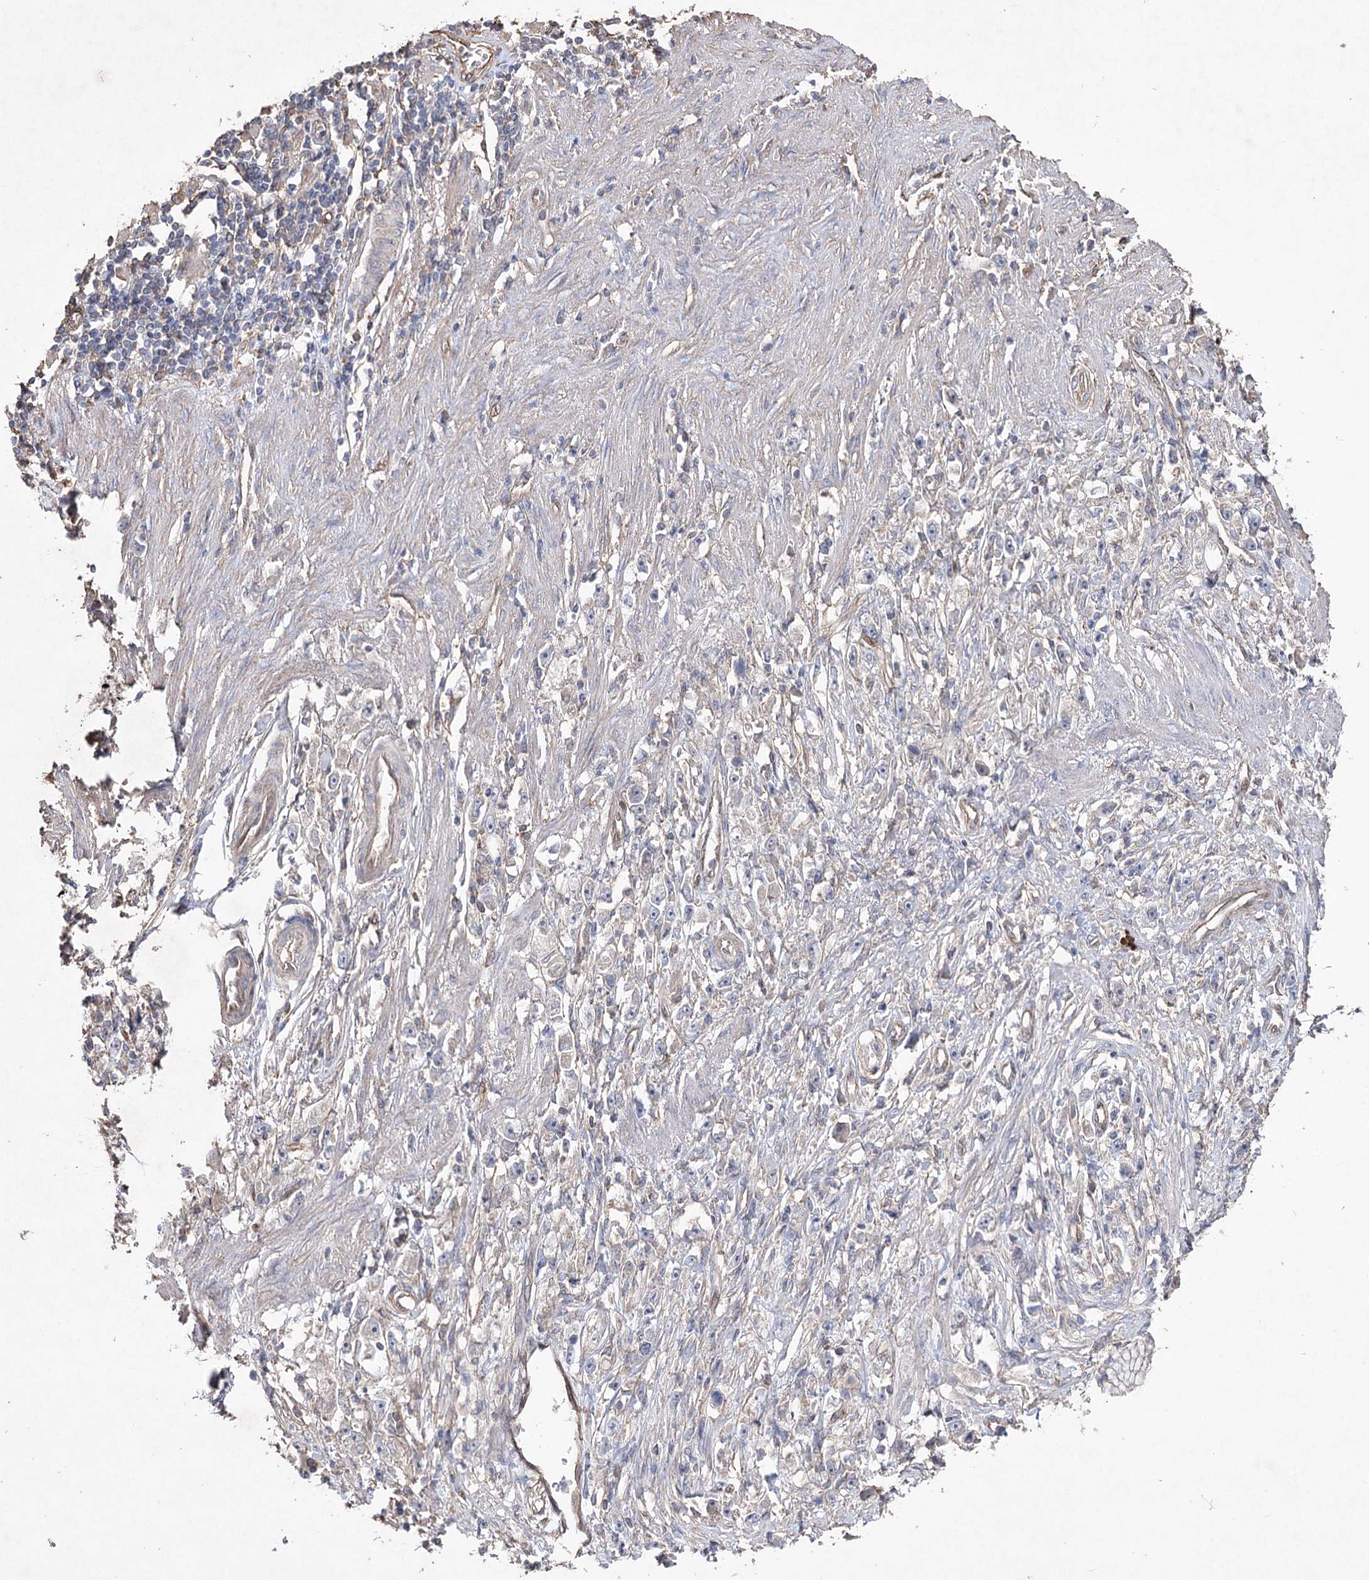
{"staining": {"intensity": "negative", "quantity": "none", "location": "none"}, "tissue": "stomach cancer", "cell_type": "Tumor cells", "image_type": "cancer", "snomed": [{"axis": "morphology", "description": "Adenocarcinoma, NOS"}, {"axis": "topography", "description": "Stomach"}], "caption": "A micrograph of human stomach cancer is negative for staining in tumor cells.", "gene": "FAM13B", "patient": {"sex": "female", "age": 59}}